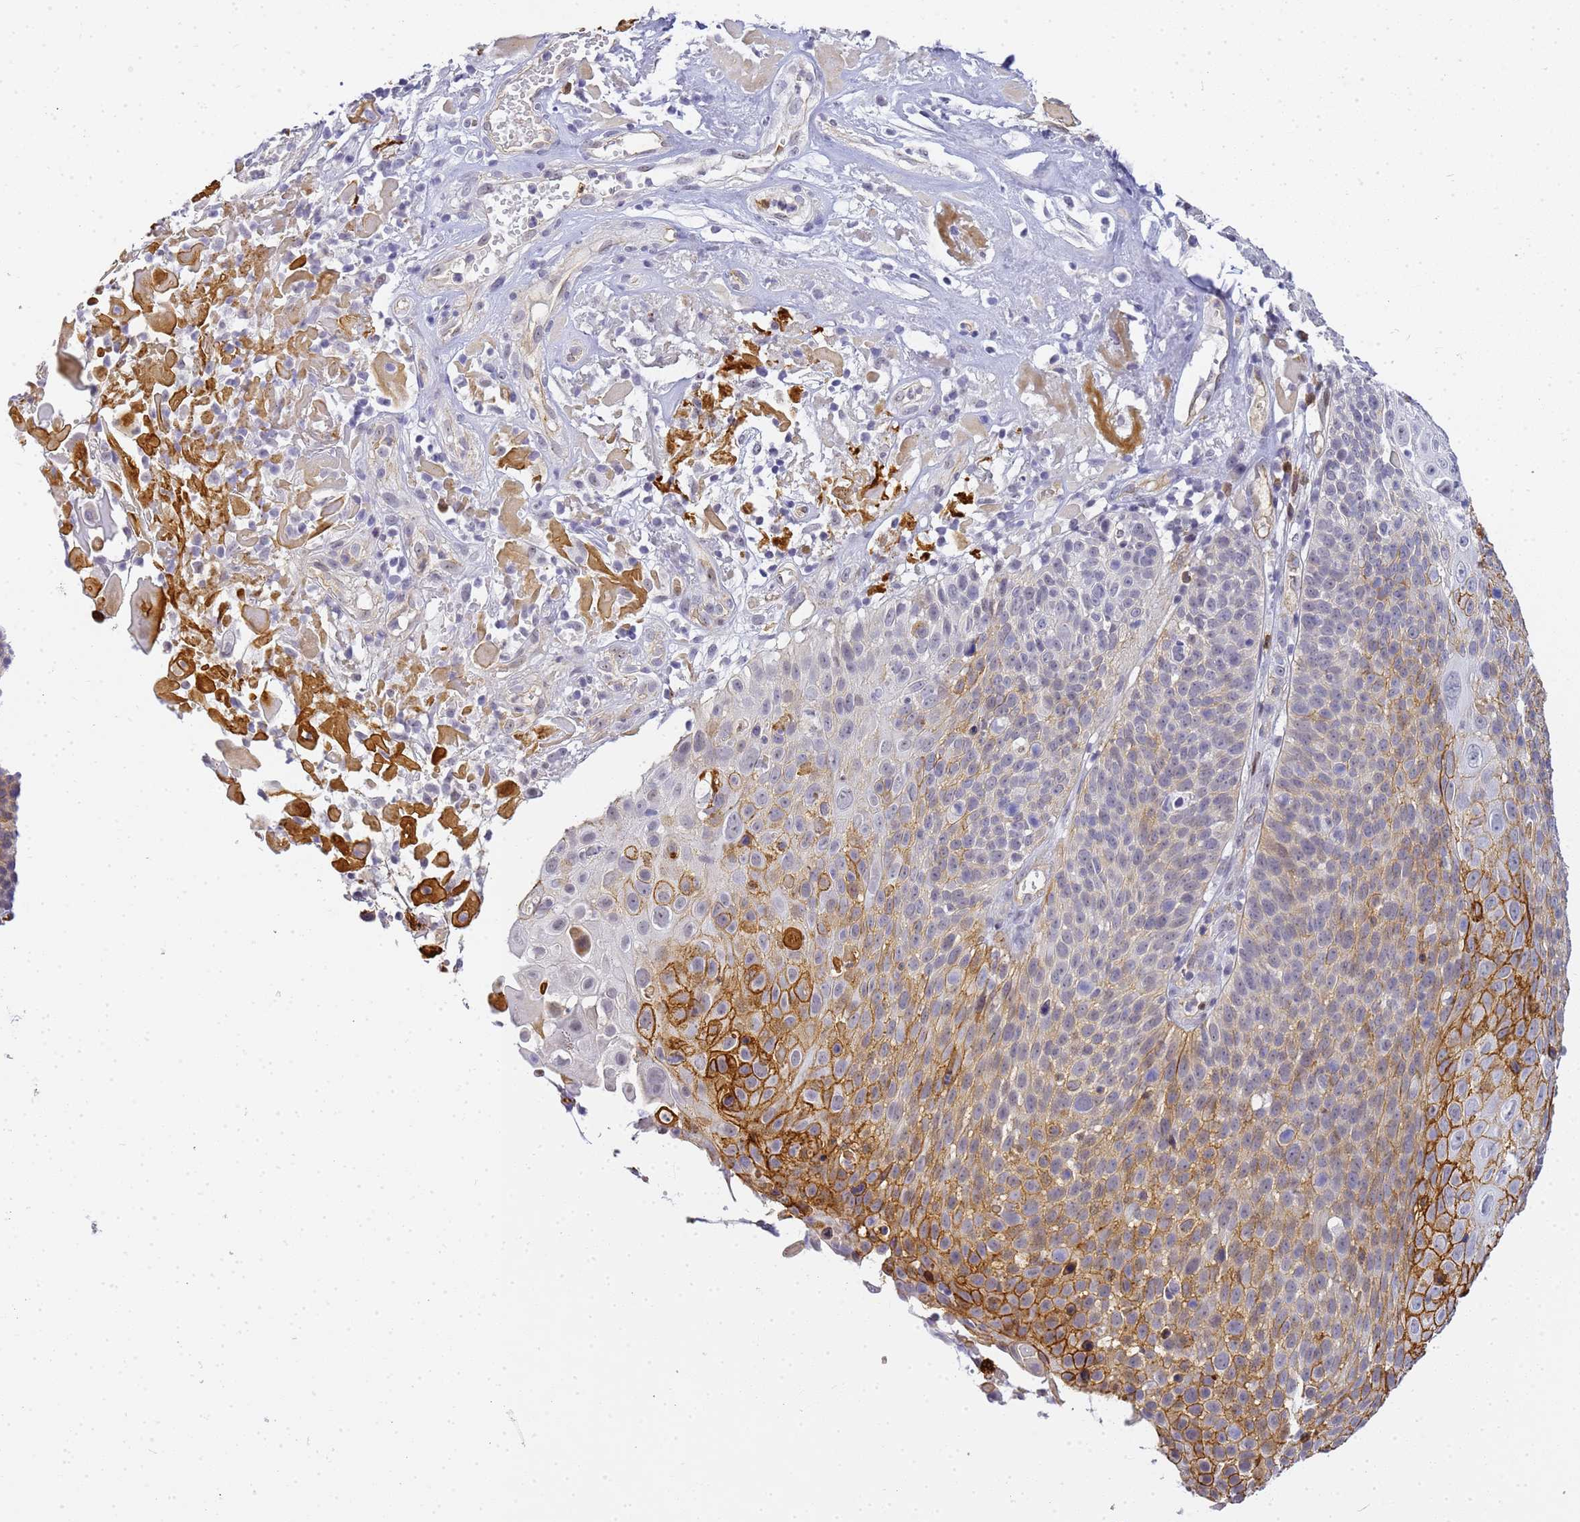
{"staining": {"intensity": "strong", "quantity": "<25%", "location": "cytoplasmic/membranous"}, "tissue": "cervical cancer", "cell_type": "Tumor cells", "image_type": "cancer", "snomed": [{"axis": "morphology", "description": "Squamous cell carcinoma, NOS"}, {"axis": "topography", "description": "Cervix"}], "caption": "A photomicrograph of cervical squamous cell carcinoma stained for a protein reveals strong cytoplasmic/membranous brown staining in tumor cells.", "gene": "GON4L", "patient": {"sex": "female", "age": 74}}